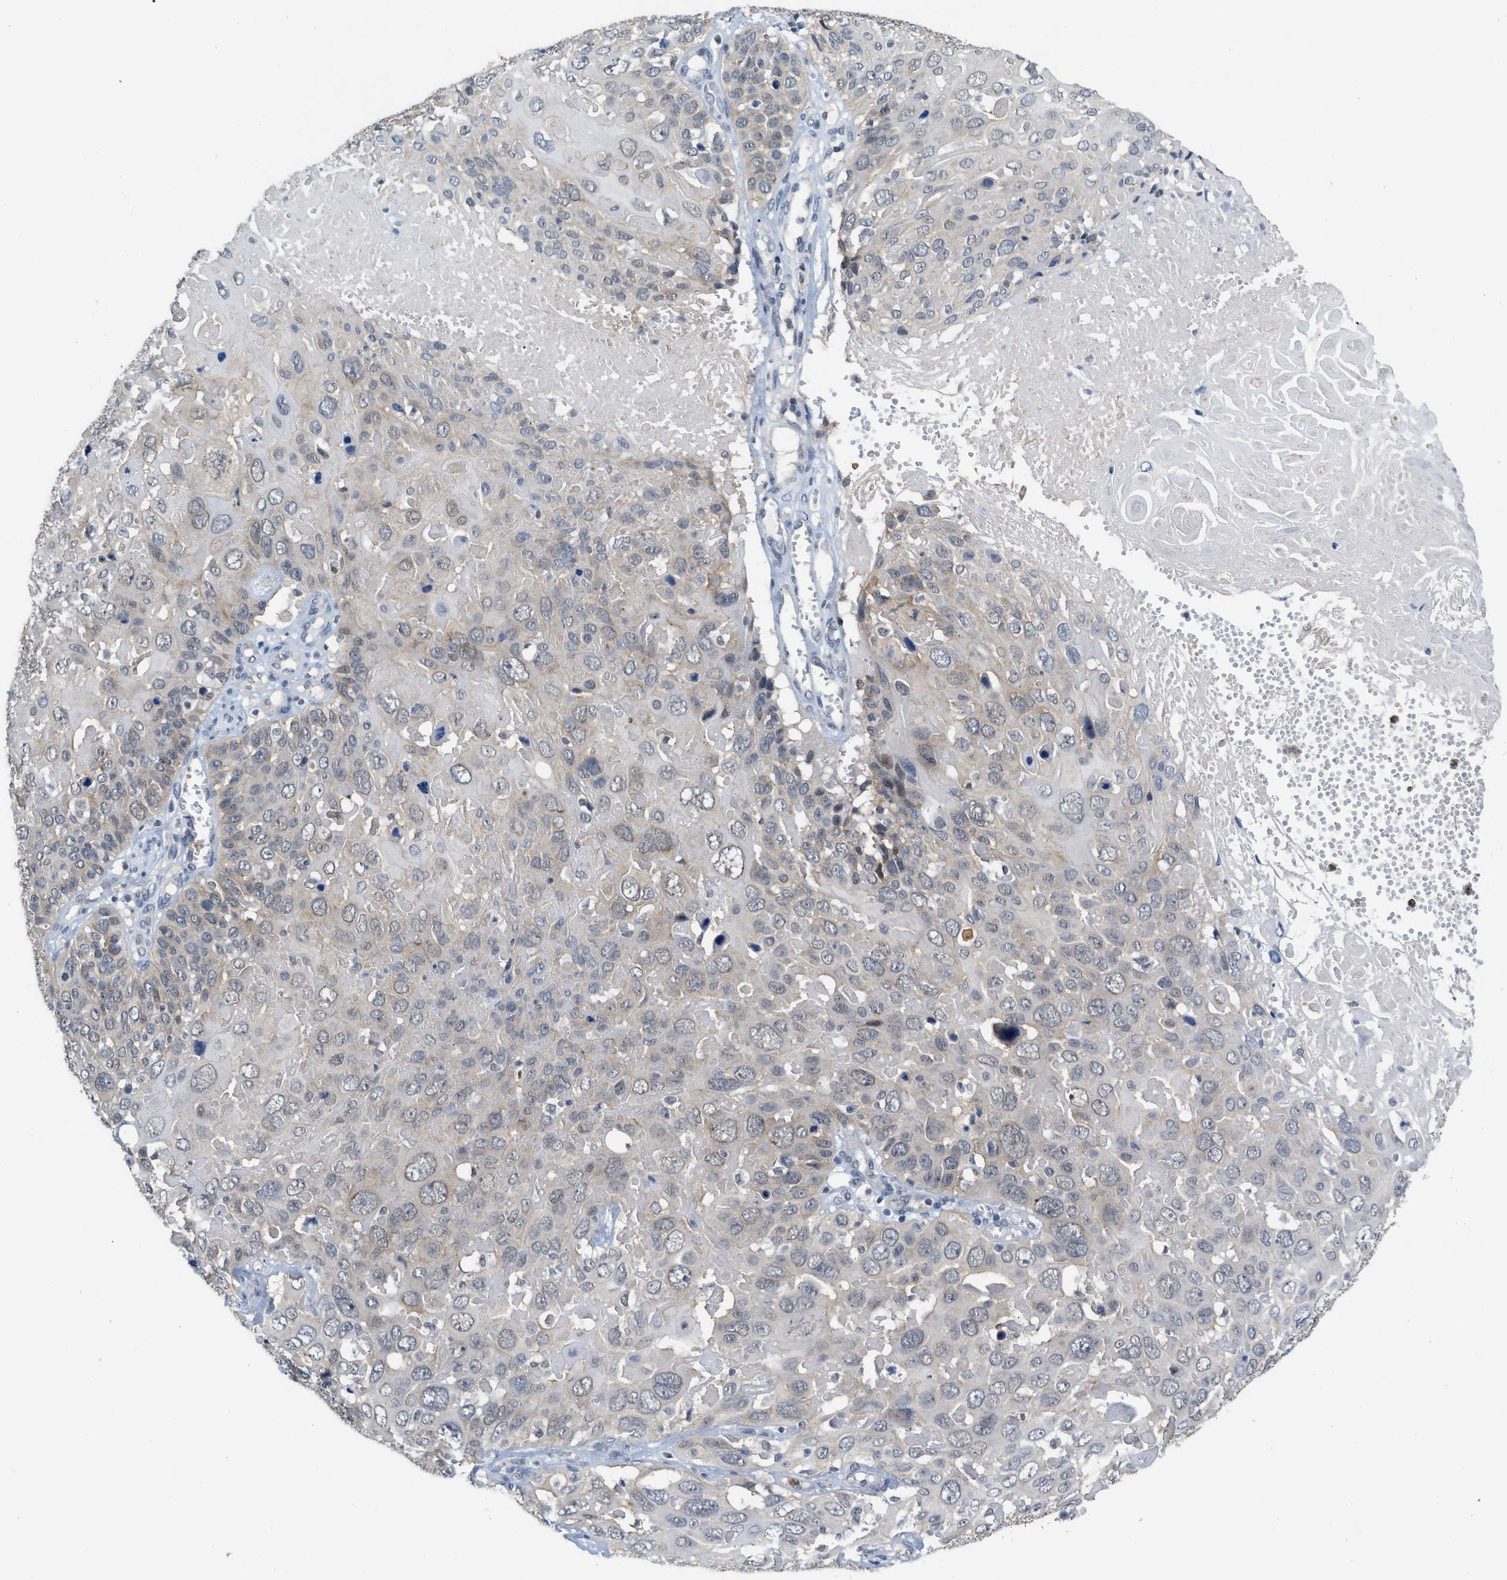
{"staining": {"intensity": "weak", "quantity": "<25%", "location": "cytoplasmic/membranous"}, "tissue": "cervical cancer", "cell_type": "Tumor cells", "image_type": "cancer", "snomed": [{"axis": "morphology", "description": "Squamous cell carcinoma, NOS"}, {"axis": "topography", "description": "Cervix"}], "caption": "This micrograph is of cervical cancer stained with immunohistochemistry to label a protein in brown with the nuclei are counter-stained blue. There is no expression in tumor cells.", "gene": "BAIAP2L1", "patient": {"sex": "female", "age": 74}}